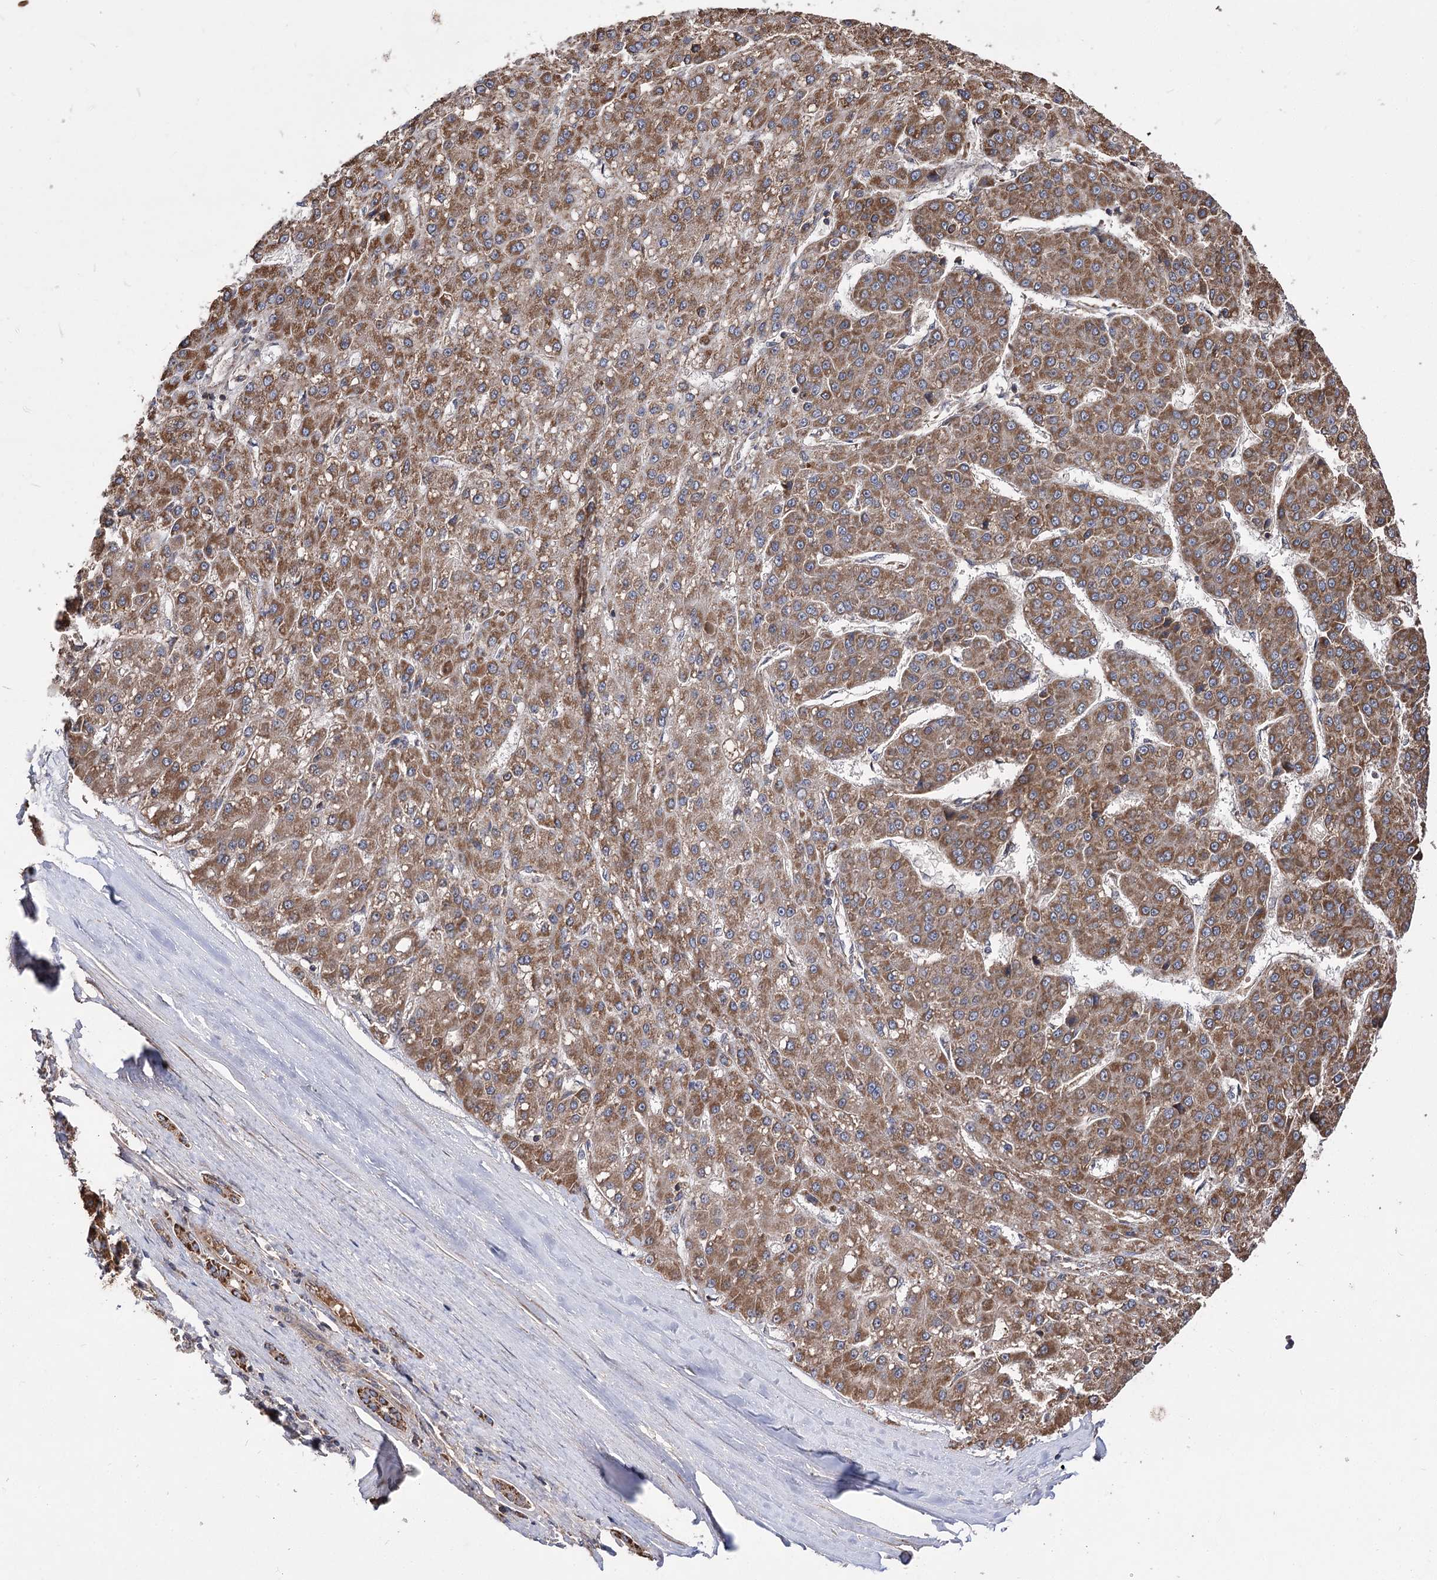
{"staining": {"intensity": "moderate", "quantity": ">75%", "location": "cytoplasmic/membranous"}, "tissue": "liver cancer", "cell_type": "Tumor cells", "image_type": "cancer", "snomed": [{"axis": "morphology", "description": "Carcinoma, Hepatocellular, NOS"}, {"axis": "topography", "description": "Liver"}], "caption": "The photomicrograph demonstrates staining of hepatocellular carcinoma (liver), revealing moderate cytoplasmic/membranous protein positivity (brown color) within tumor cells.", "gene": "RASSF3", "patient": {"sex": "male", "age": 67}}